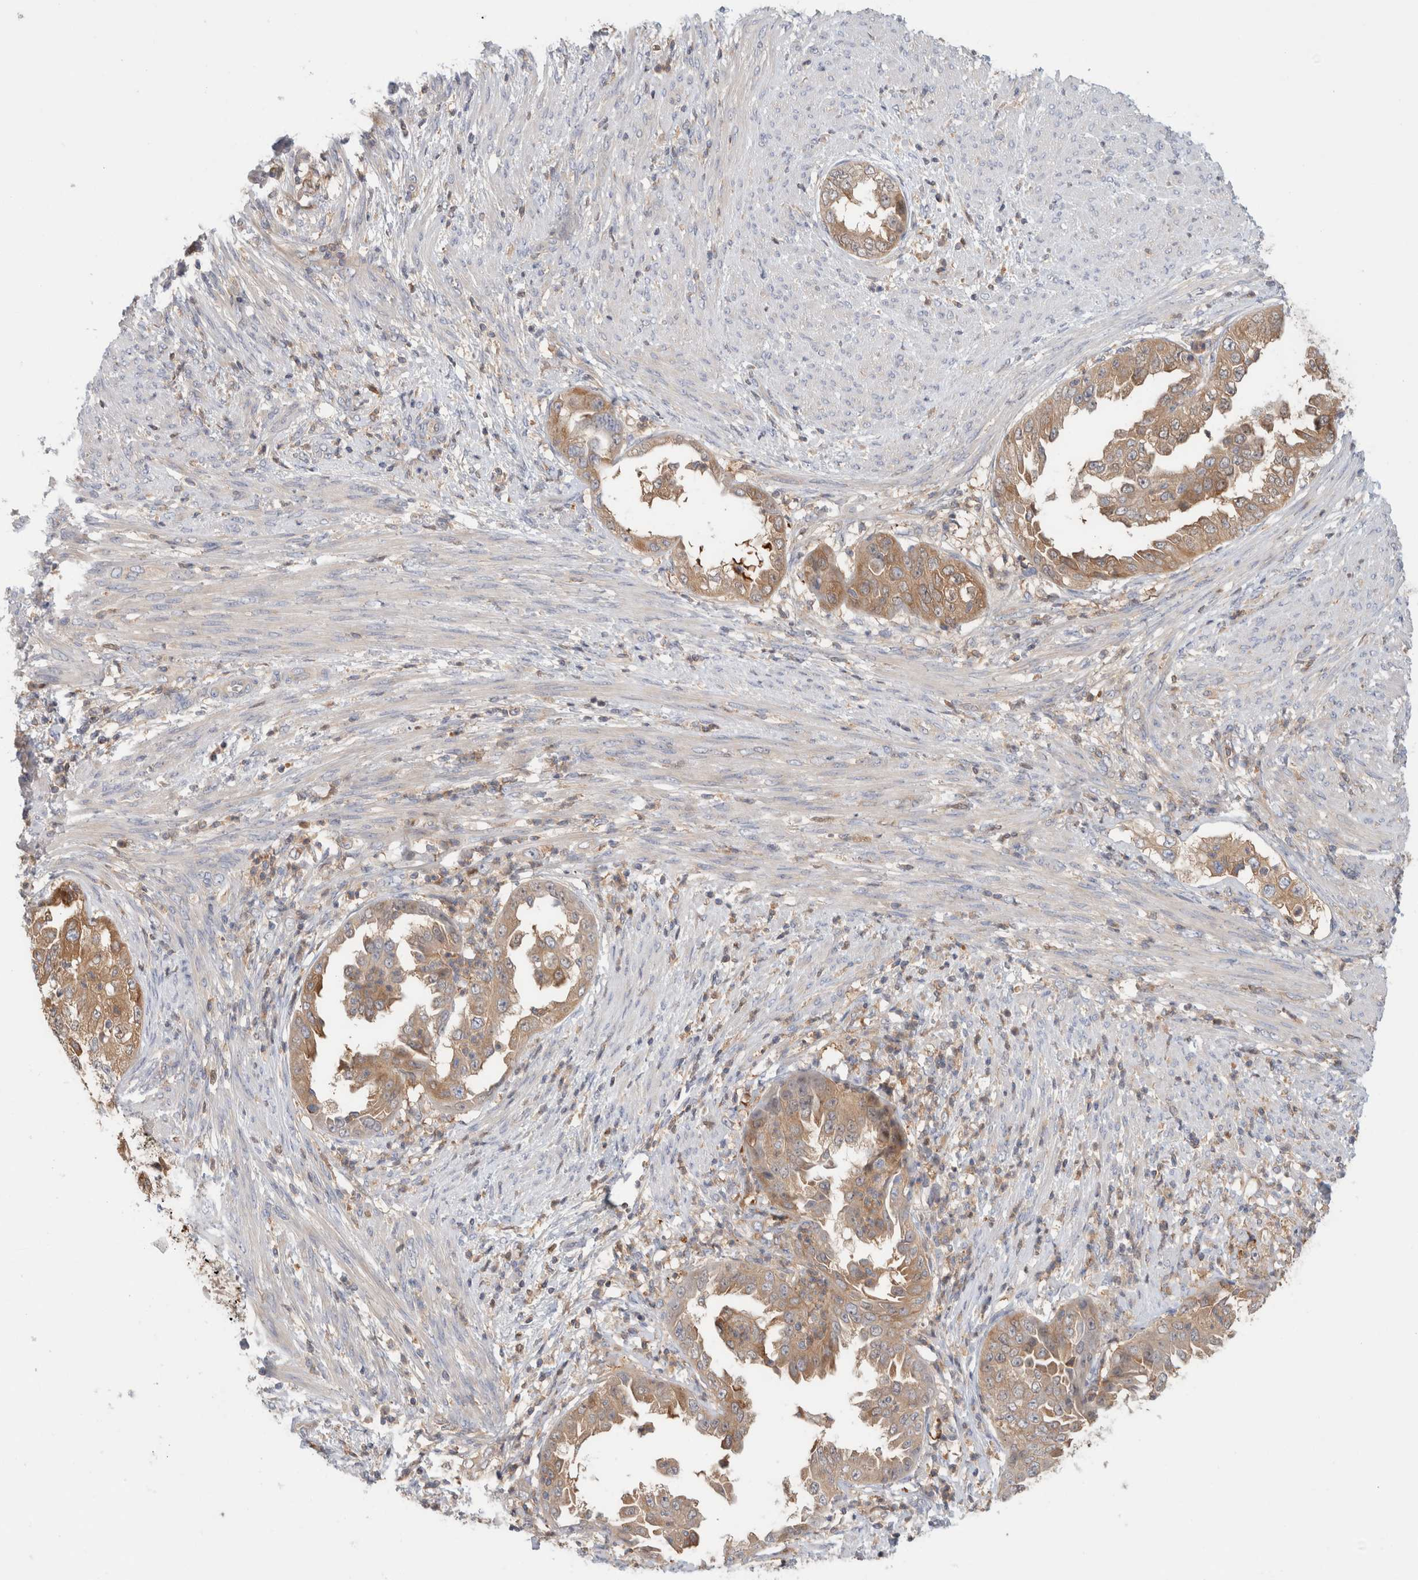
{"staining": {"intensity": "moderate", "quantity": ">75%", "location": "cytoplasmic/membranous"}, "tissue": "endometrial cancer", "cell_type": "Tumor cells", "image_type": "cancer", "snomed": [{"axis": "morphology", "description": "Adenocarcinoma, NOS"}, {"axis": "topography", "description": "Endometrium"}], "caption": "Immunohistochemistry histopathology image of endometrial cancer (adenocarcinoma) stained for a protein (brown), which exhibits medium levels of moderate cytoplasmic/membranous expression in about >75% of tumor cells.", "gene": "KLHL14", "patient": {"sex": "female", "age": 85}}